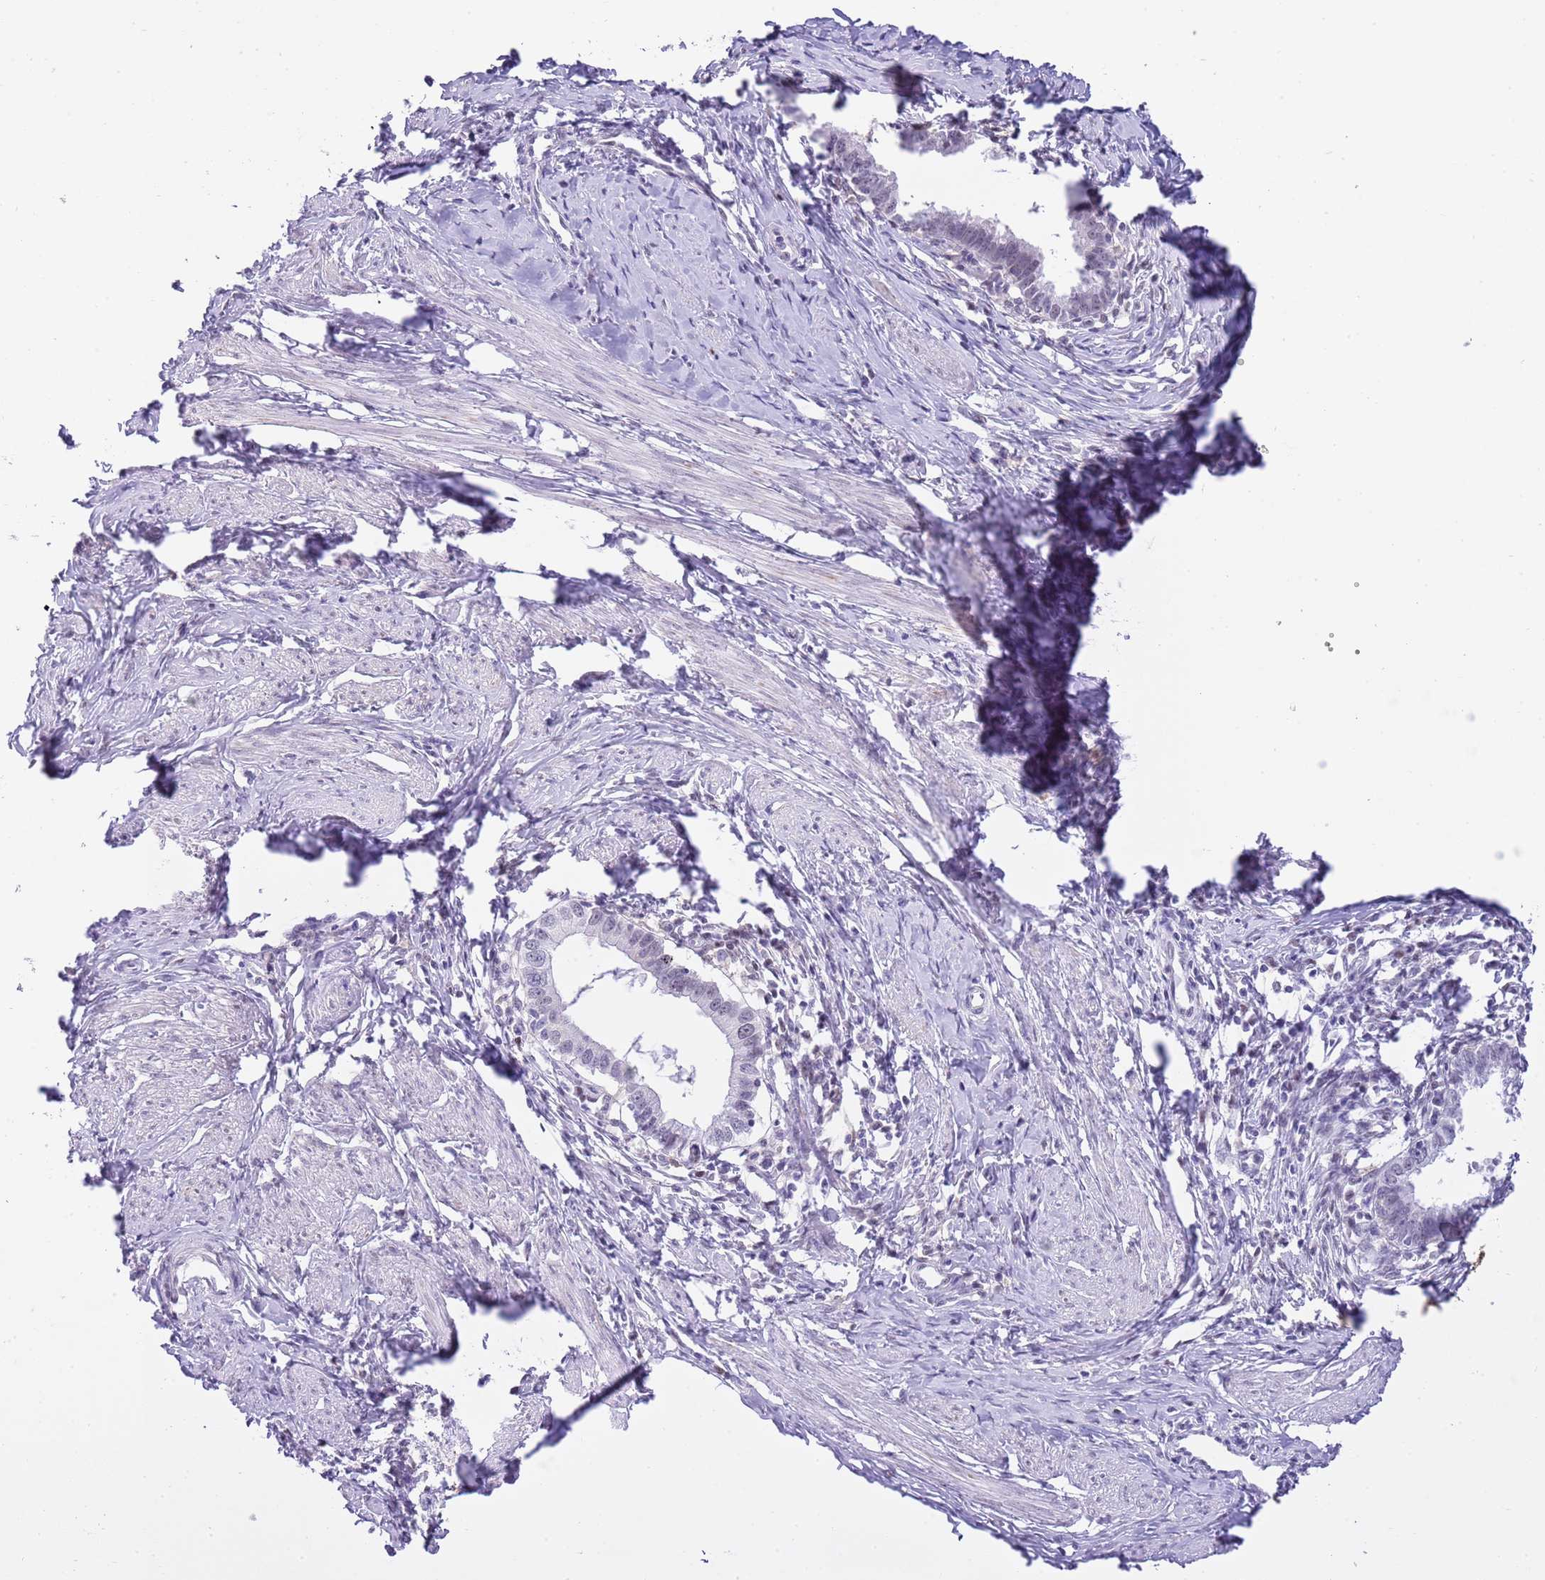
{"staining": {"intensity": "negative", "quantity": "none", "location": "none"}, "tissue": "cervical cancer", "cell_type": "Tumor cells", "image_type": "cancer", "snomed": [{"axis": "morphology", "description": "Adenocarcinoma, NOS"}, {"axis": "topography", "description": "Cervix"}], "caption": "An immunohistochemistry (IHC) photomicrograph of cervical adenocarcinoma is shown. There is no staining in tumor cells of cervical adenocarcinoma.", "gene": "PPP1R17", "patient": {"sex": "female", "age": 36}}